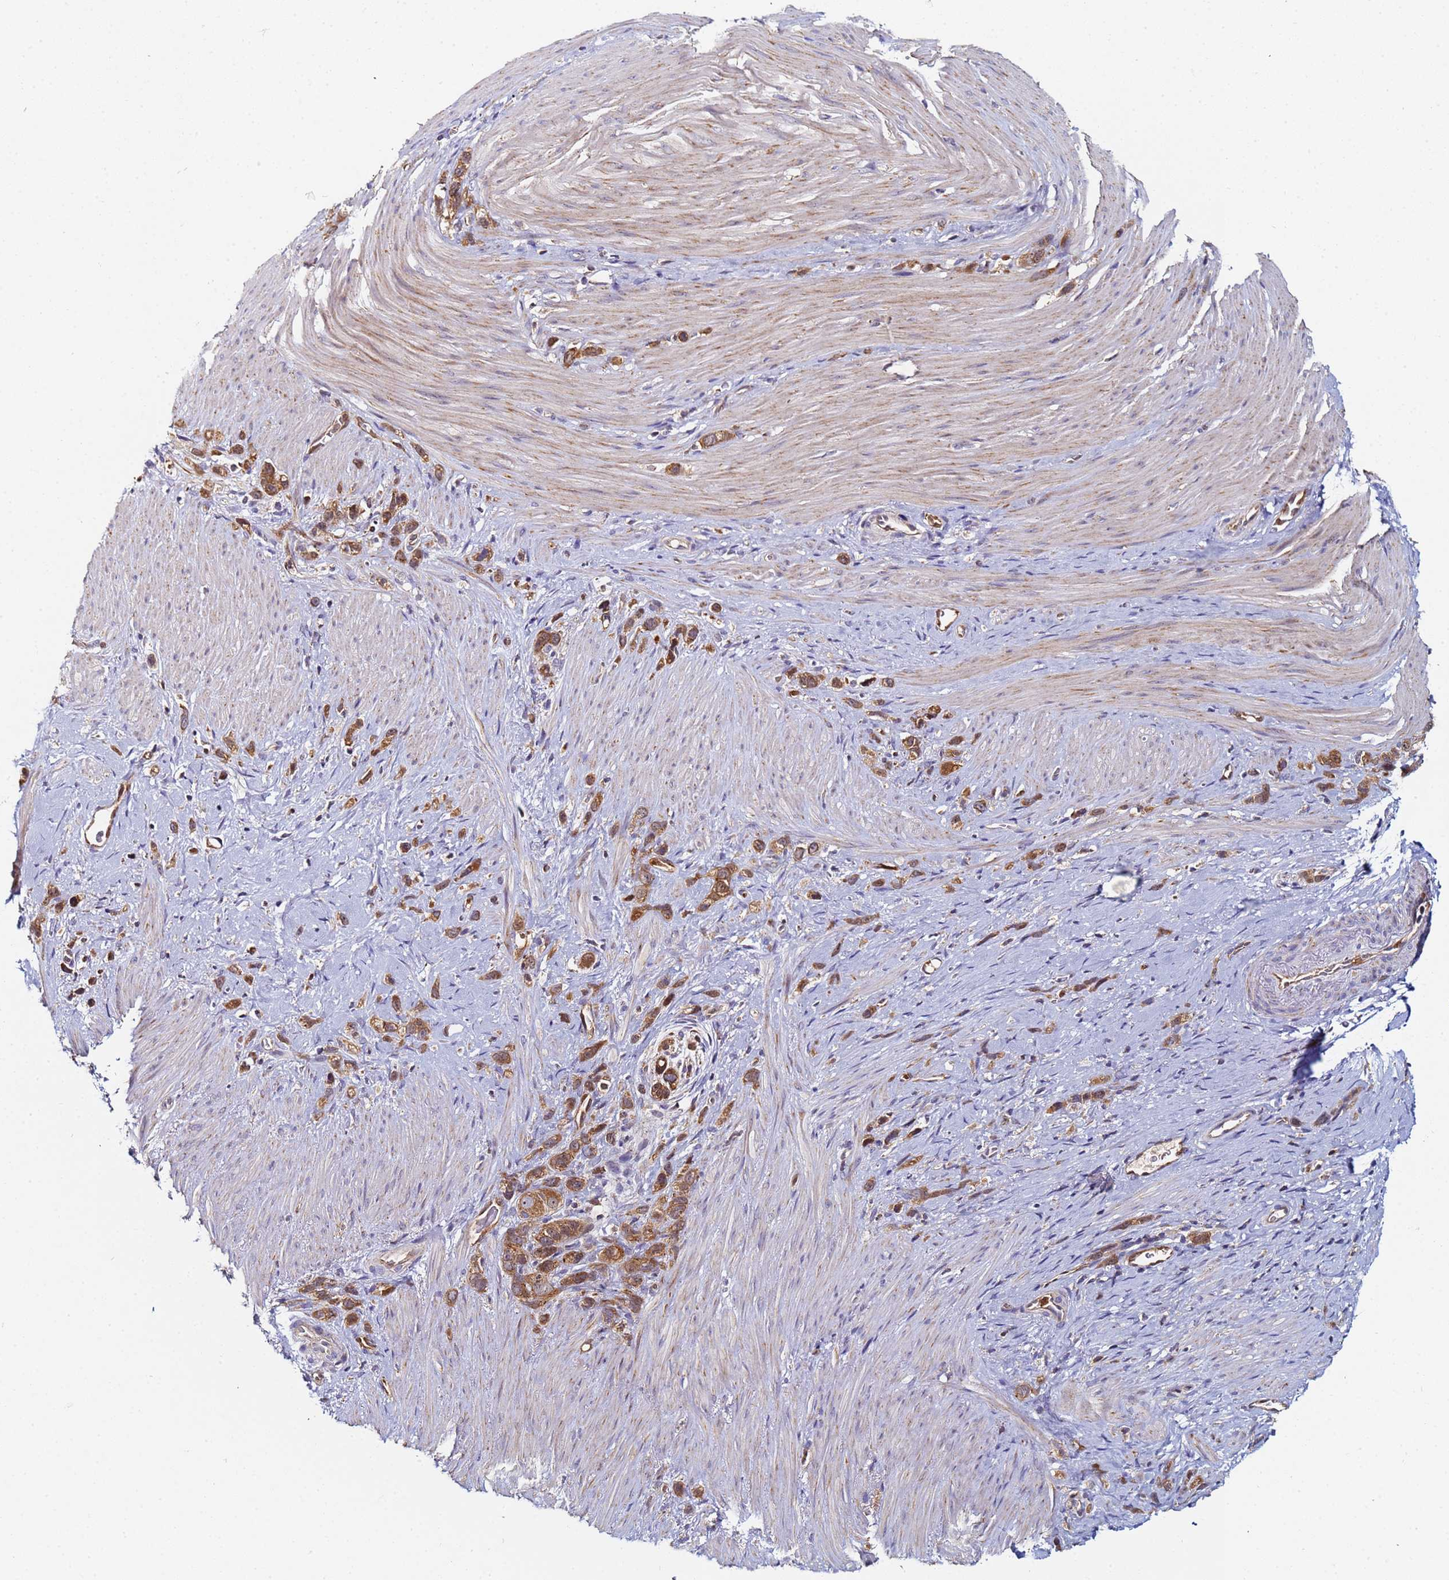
{"staining": {"intensity": "moderate", "quantity": ">75%", "location": "cytoplasmic/membranous"}, "tissue": "stomach cancer", "cell_type": "Tumor cells", "image_type": "cancer", "snomed": [{"axis": "morphology", "description": "Adenocarcinoma, NOS"}, {"axis": "topography", "description": "Stomach"}], "caption": "Moderate cytoplasmic/membranous protein positivity is identified in about >75% of tumor cells in stomach cancer (adenocarcinoma). (IHC, brightfield microscopy, high magnification).", "gene": "CCDC127", "patient": {"sex": "female", "age": 65}}